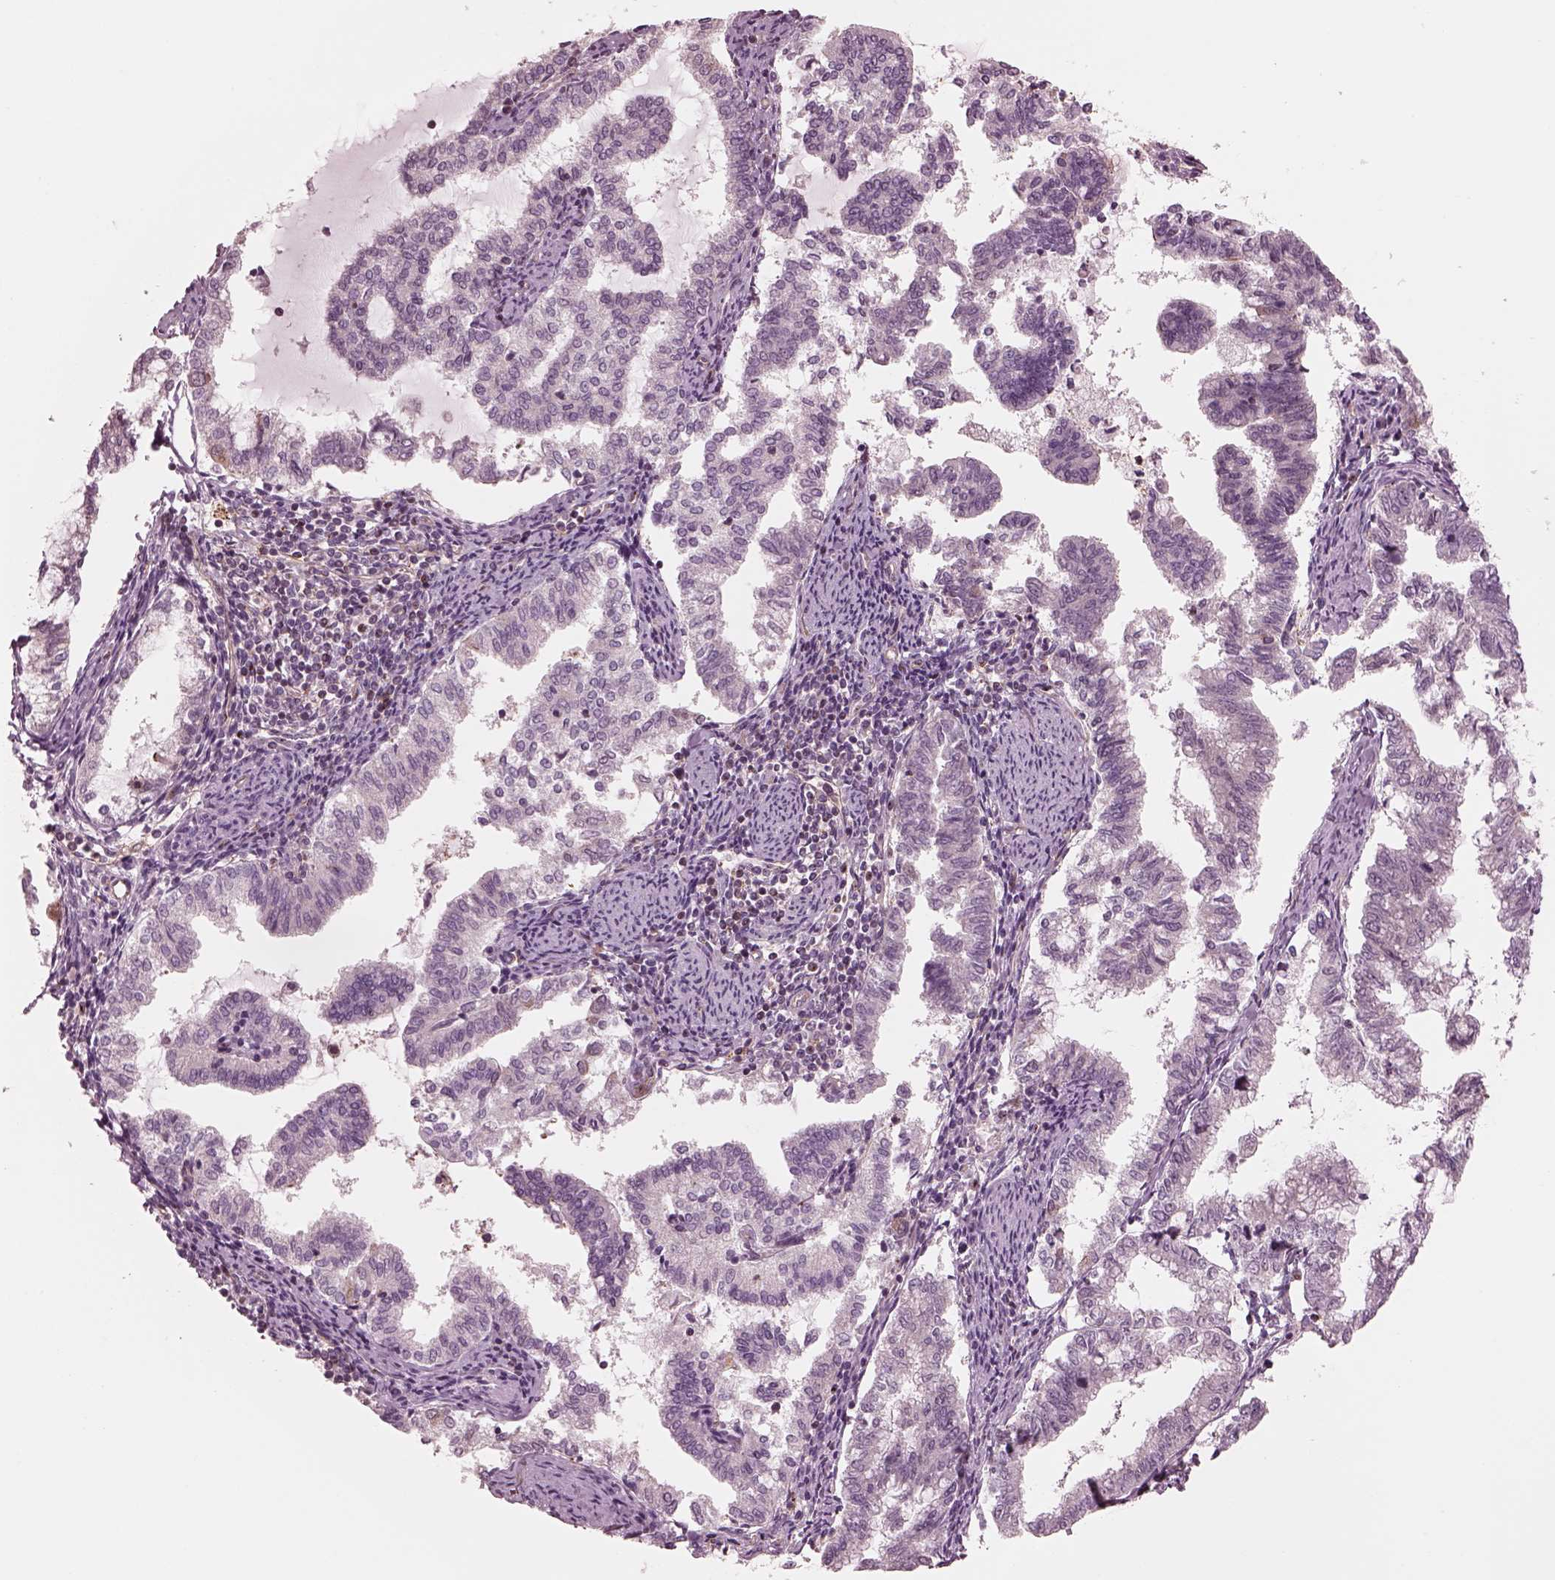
{"staining": {"intensity": "negative", "quantity": "none", "location": "none"}, "tissue": "endometrial cancer", "cell_type": "Tumor cells", "image_type": "cancer", "snomed": [{"axis": "morphology", "description": "Adenocarcinoma, NOS"}, {"axis": "topography", "description": "Endometrium"}], "caption": "Adenocarcinoma (endometrial) was stained to show a protein in brown. There is no significant positivity in tumor cells.", "gene": "STK33", "patient": {"sex": "female", "age": 79}}